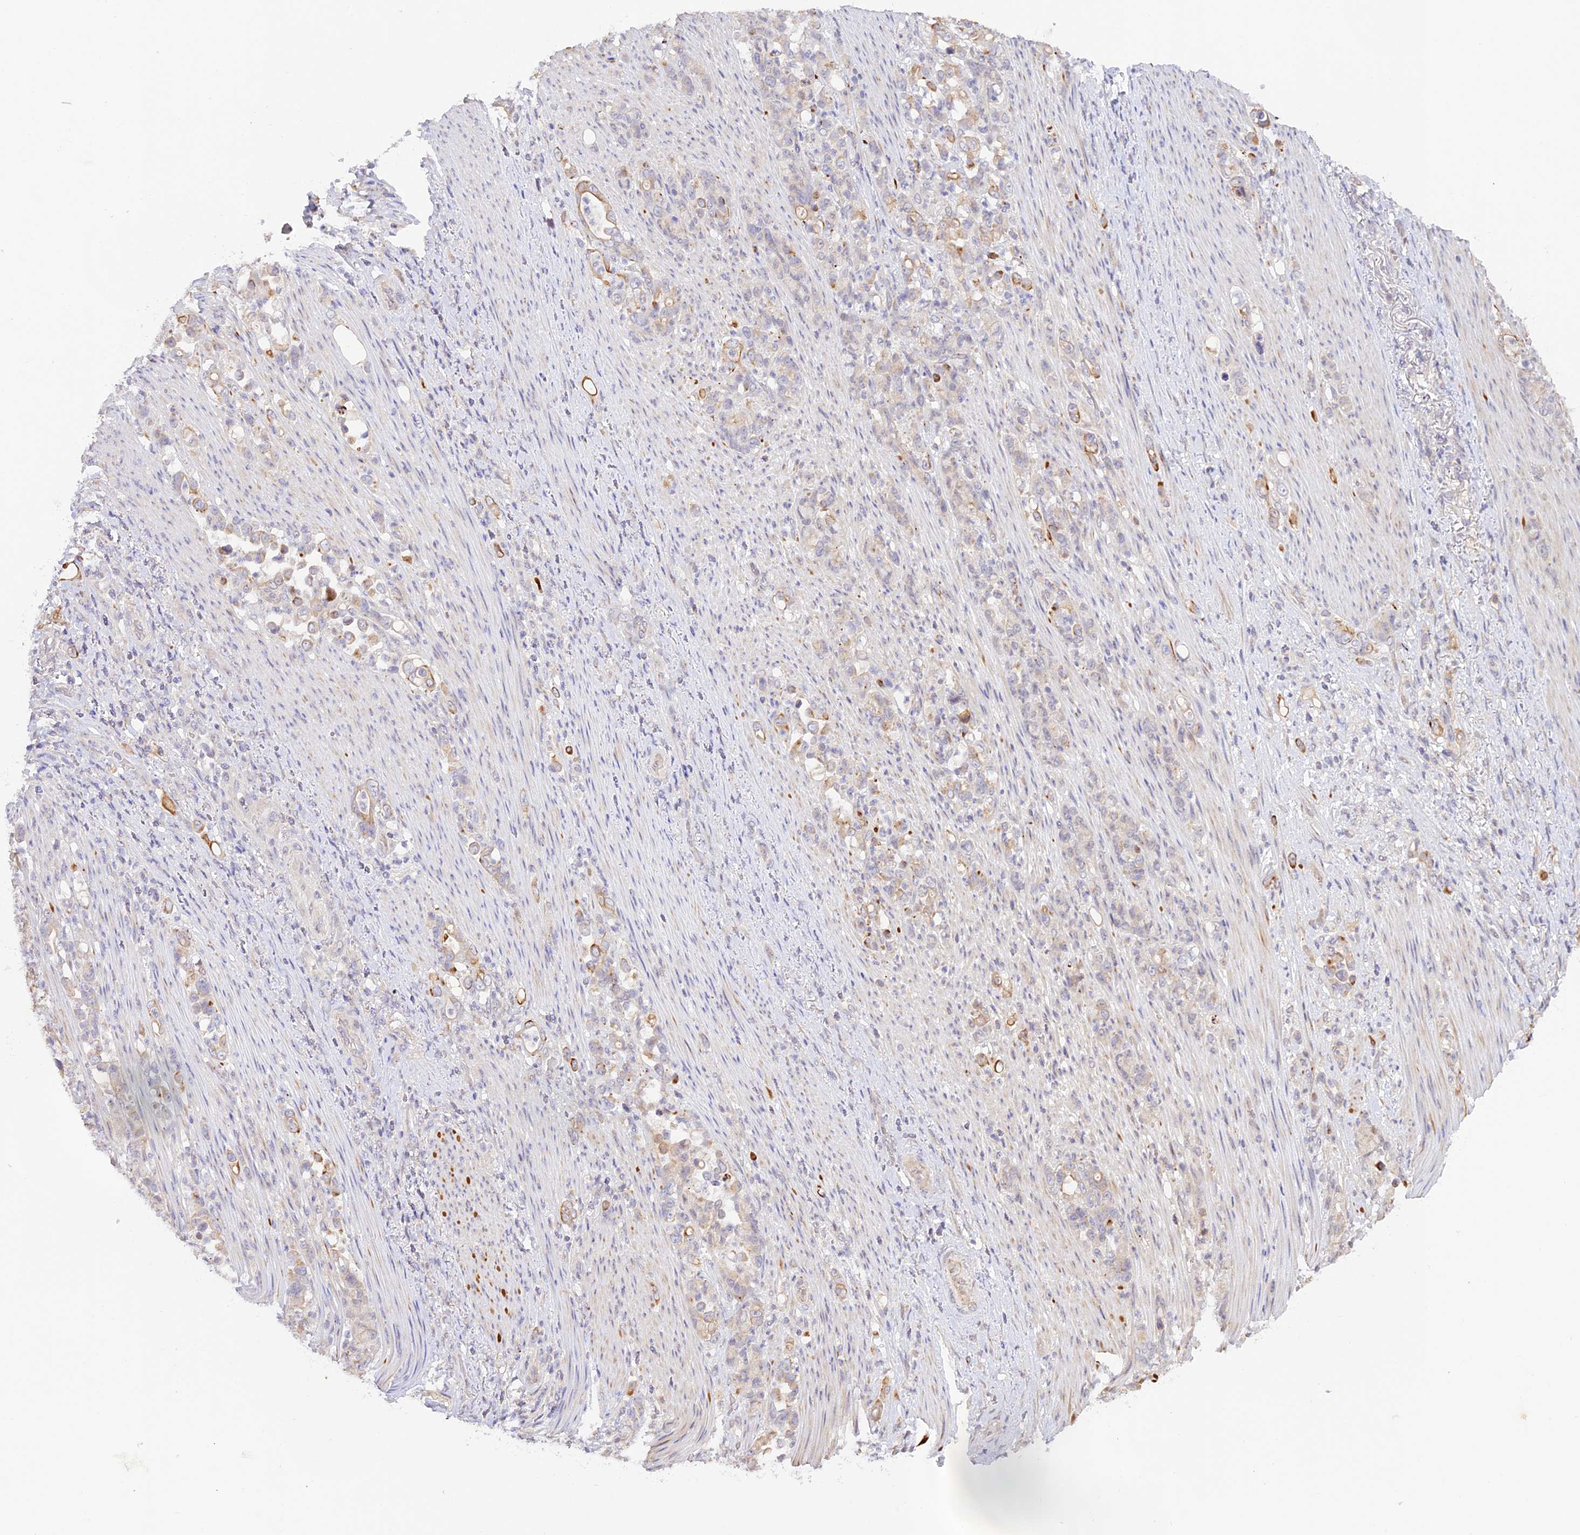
{"staining": {"intensity": "weak", "quantity": "25%-75%", "location": "cytoplasmic/membranous"}, "tissue": "stomach cancer", "cell_type": "Tumor cells", "image_type": "cancer", "snomed": [{"axis": "morphology", "description": "Normal tissue, NOS"}, {"axis": "morphology", "description": "Adenocarcinoma, NOS"}, {"axis": "topography", "description": "Stomach"}], "caption": "Stomach adenocarcinoma stained with DAB immunohistochemistry (IHC) demonstrates low levels of weak cytoplasmic/membranous staining in approximately 25%-75% of tumor cells. Ihc stains the protein in brown and the nuclei are stained blue.", "gene": "CAMSAP3", "patient": {"sex": "female", "age": 79}}